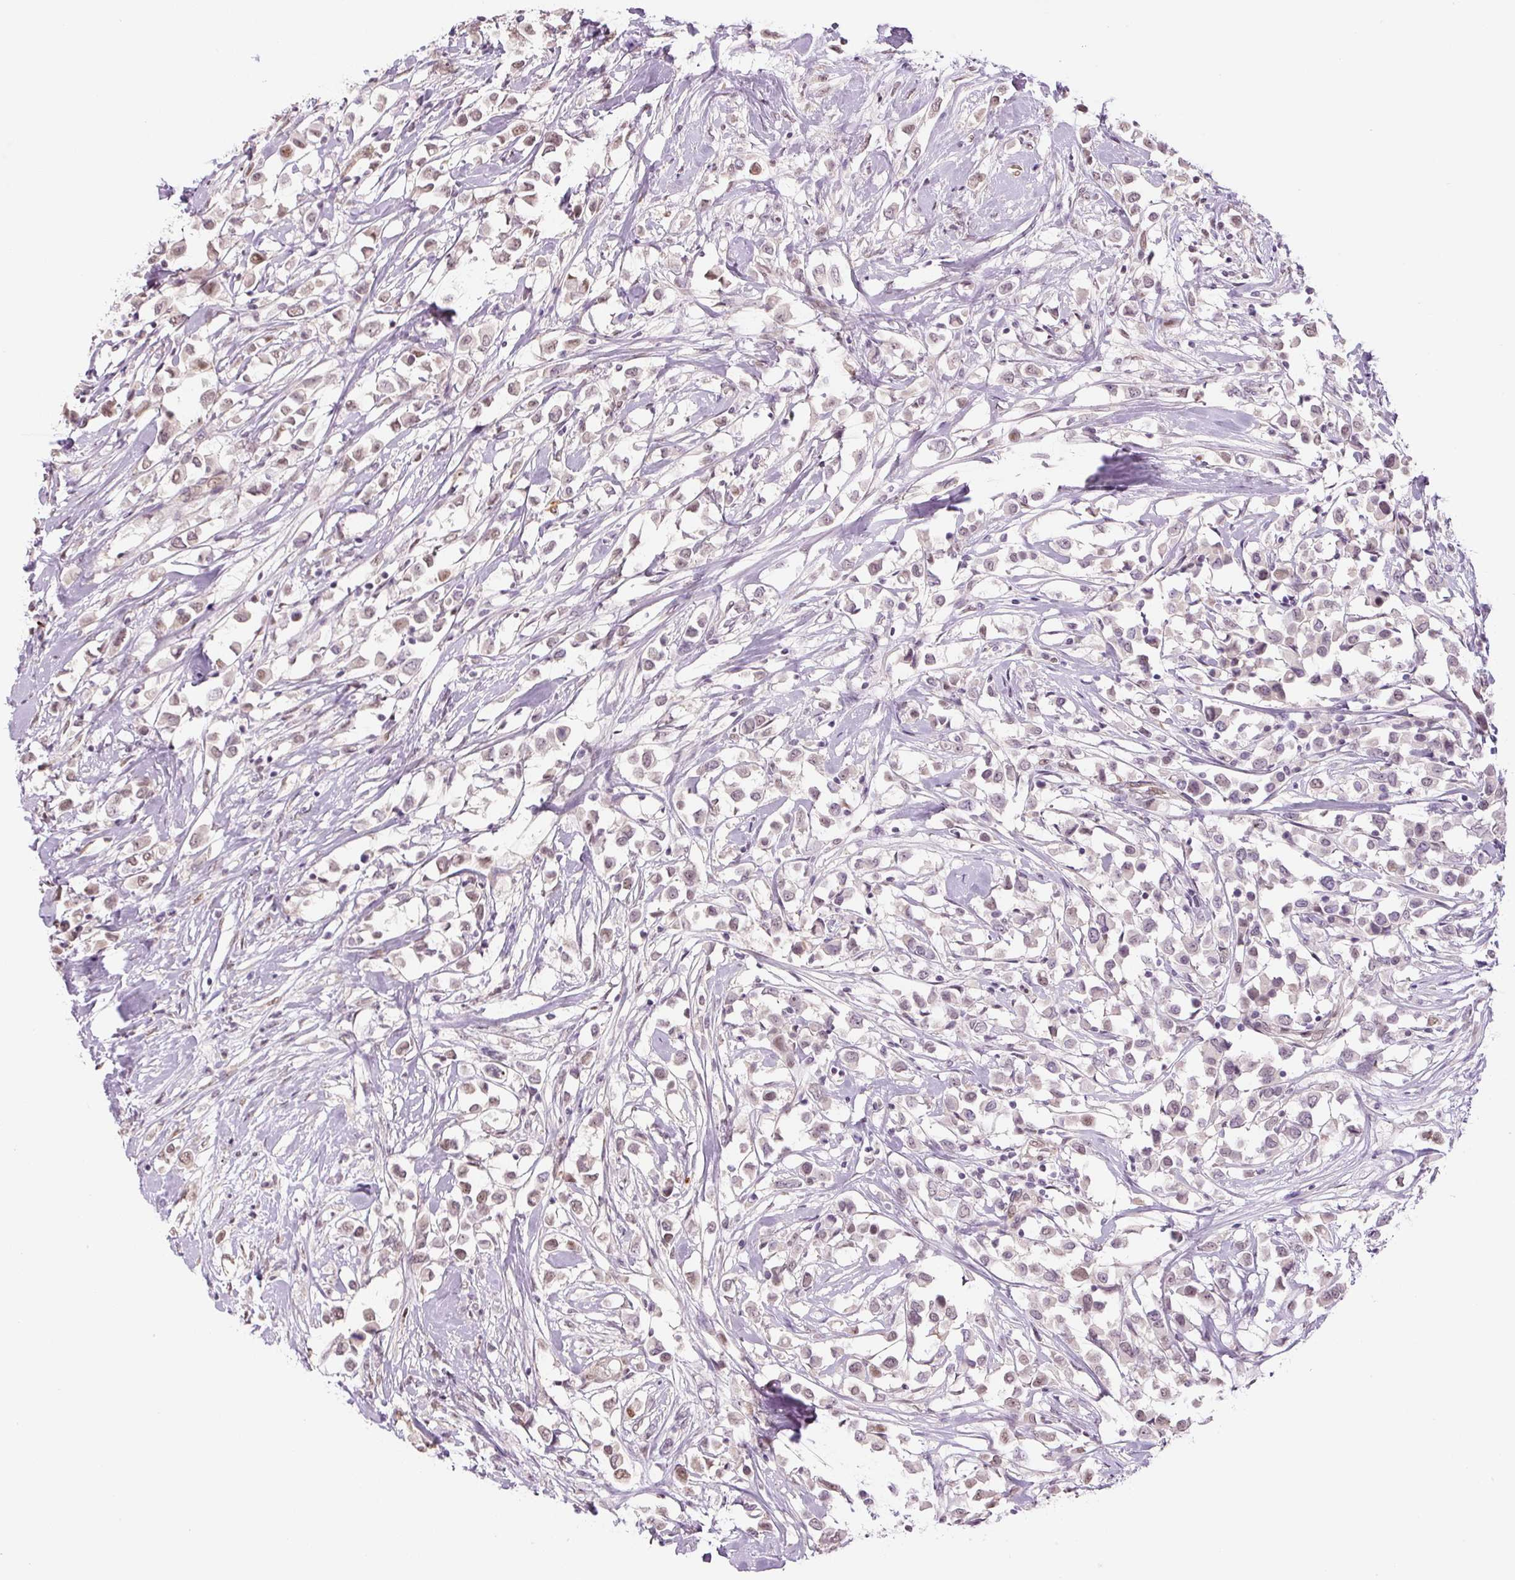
{"staining": {"intensity": "moderate", "quantity": "25%-75%", "location": "nuclear"}, "tissue": "breast cancer", "cell_type": "Tumor cells", "image_type": "cancer", "snomed": [{"axis": "morphology", "description": "Duct carcinoma"}, {"axis": "topography", "description": "Breast"}], "caption": "Human breast cancer (invasive ductal carcinoma) stained with a brown dye reveals moderate nuclear positive staining in approximately 25%-75% of tumor cells.", "gene": "TCFL5", "patient": {"sex": "female", "age": 61}}